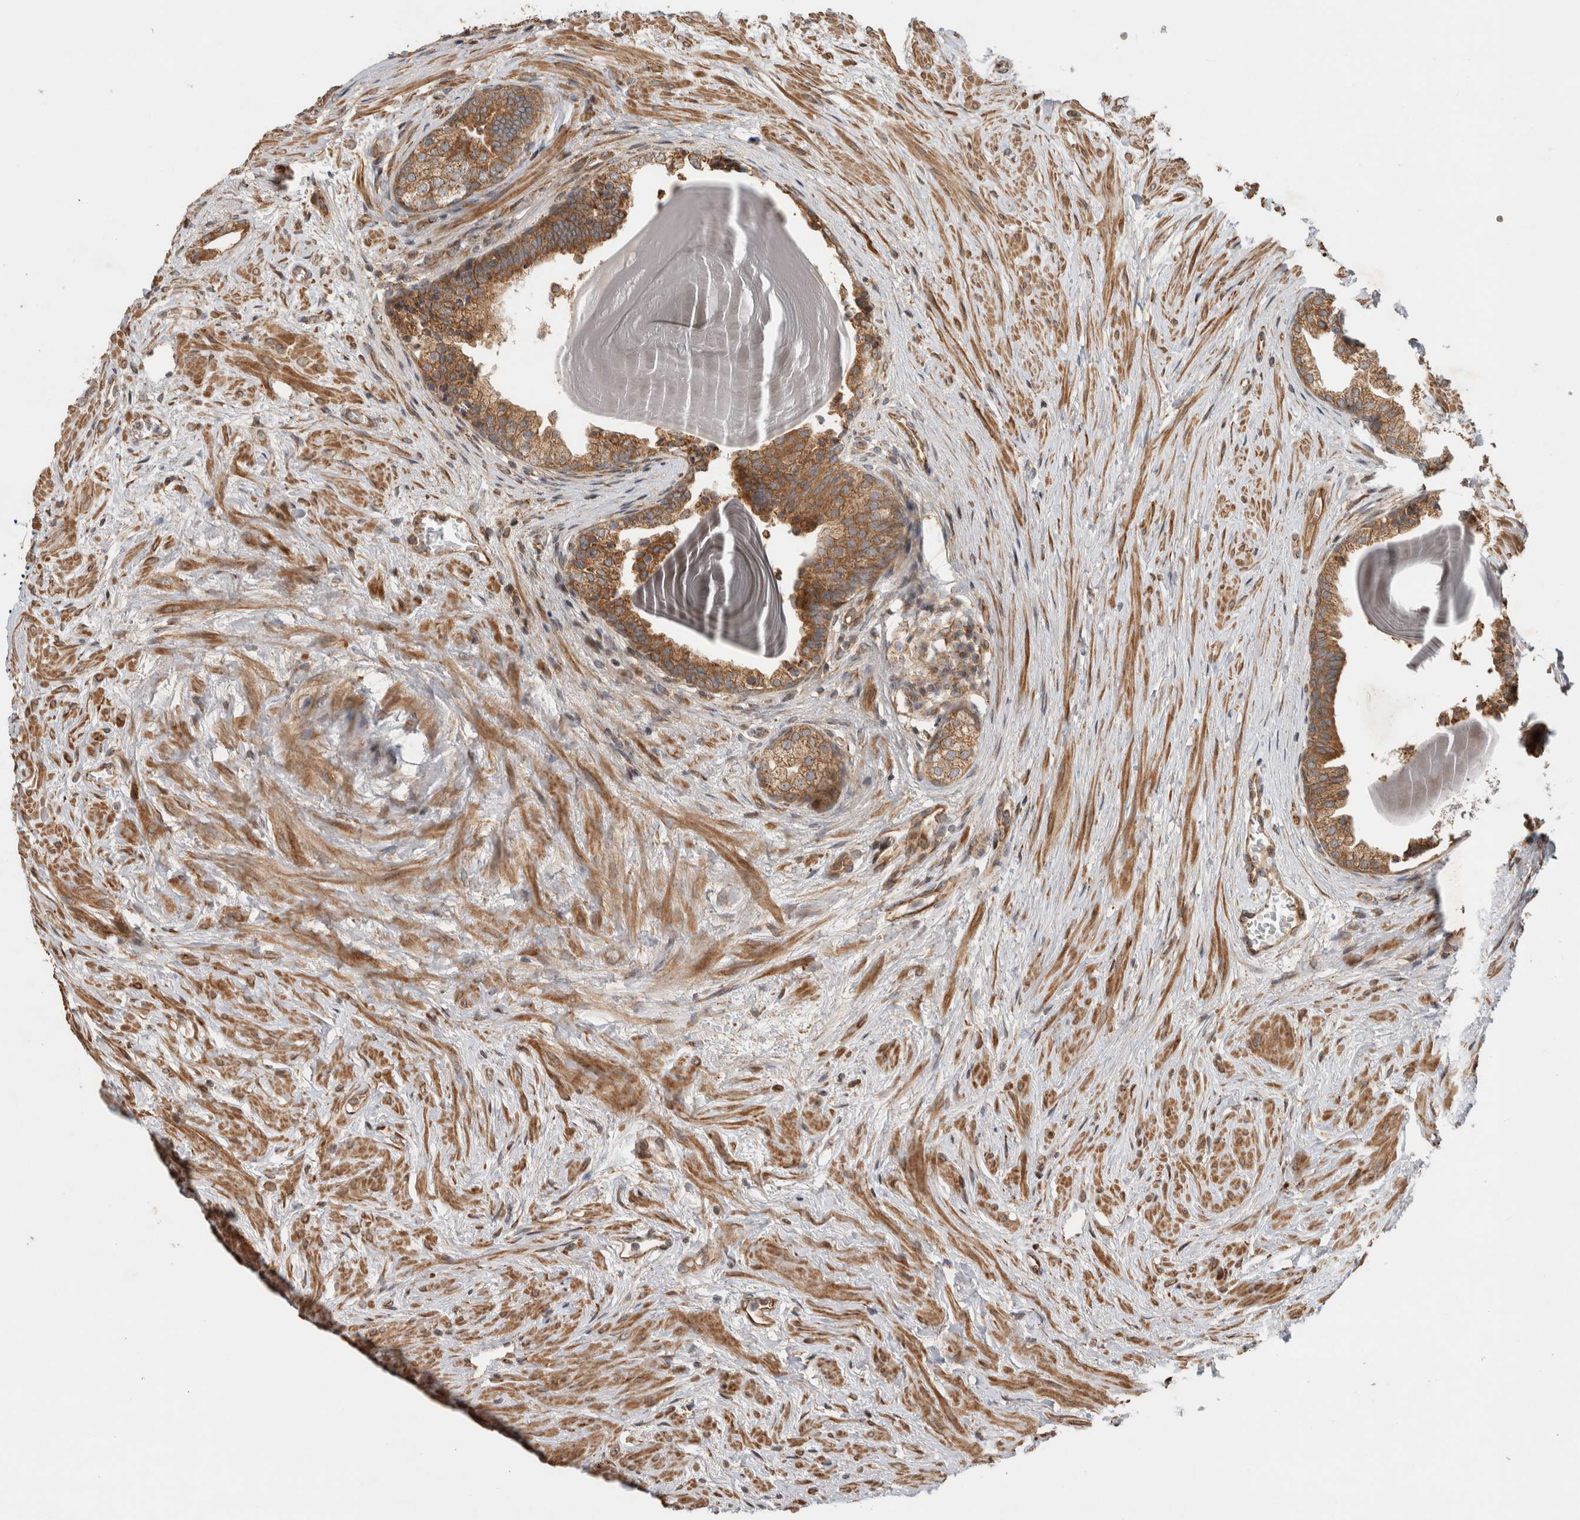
{"staining": {"intensity": "moderate", "quantity": ">75%", "location": "cytoplasmic/membranous"}, "tissue": "prostate", "cell_type": "Glandular cells", "image_type": "normal", "snomed": [{"axis": "morphology", "description": "Normal tissue, NOS"}, {"axis": "topography", "description": "Prostate"}], "caption": "The photomicrograph demonstrates immunohistochemical staining of unremarkable prostate. There is moderate cytoplasmic/membranous positivity is appreciated in about >75% of glandular cells. The staining was performed using DAB (3,3'-diaminobenzidine) to visualize the protein expression in brown, while the nuclei were stained in blue with hematoxylin (Magnification: 20x).", "gene": "TUBD1", "patient": {"sex": "male", "age": 48}}